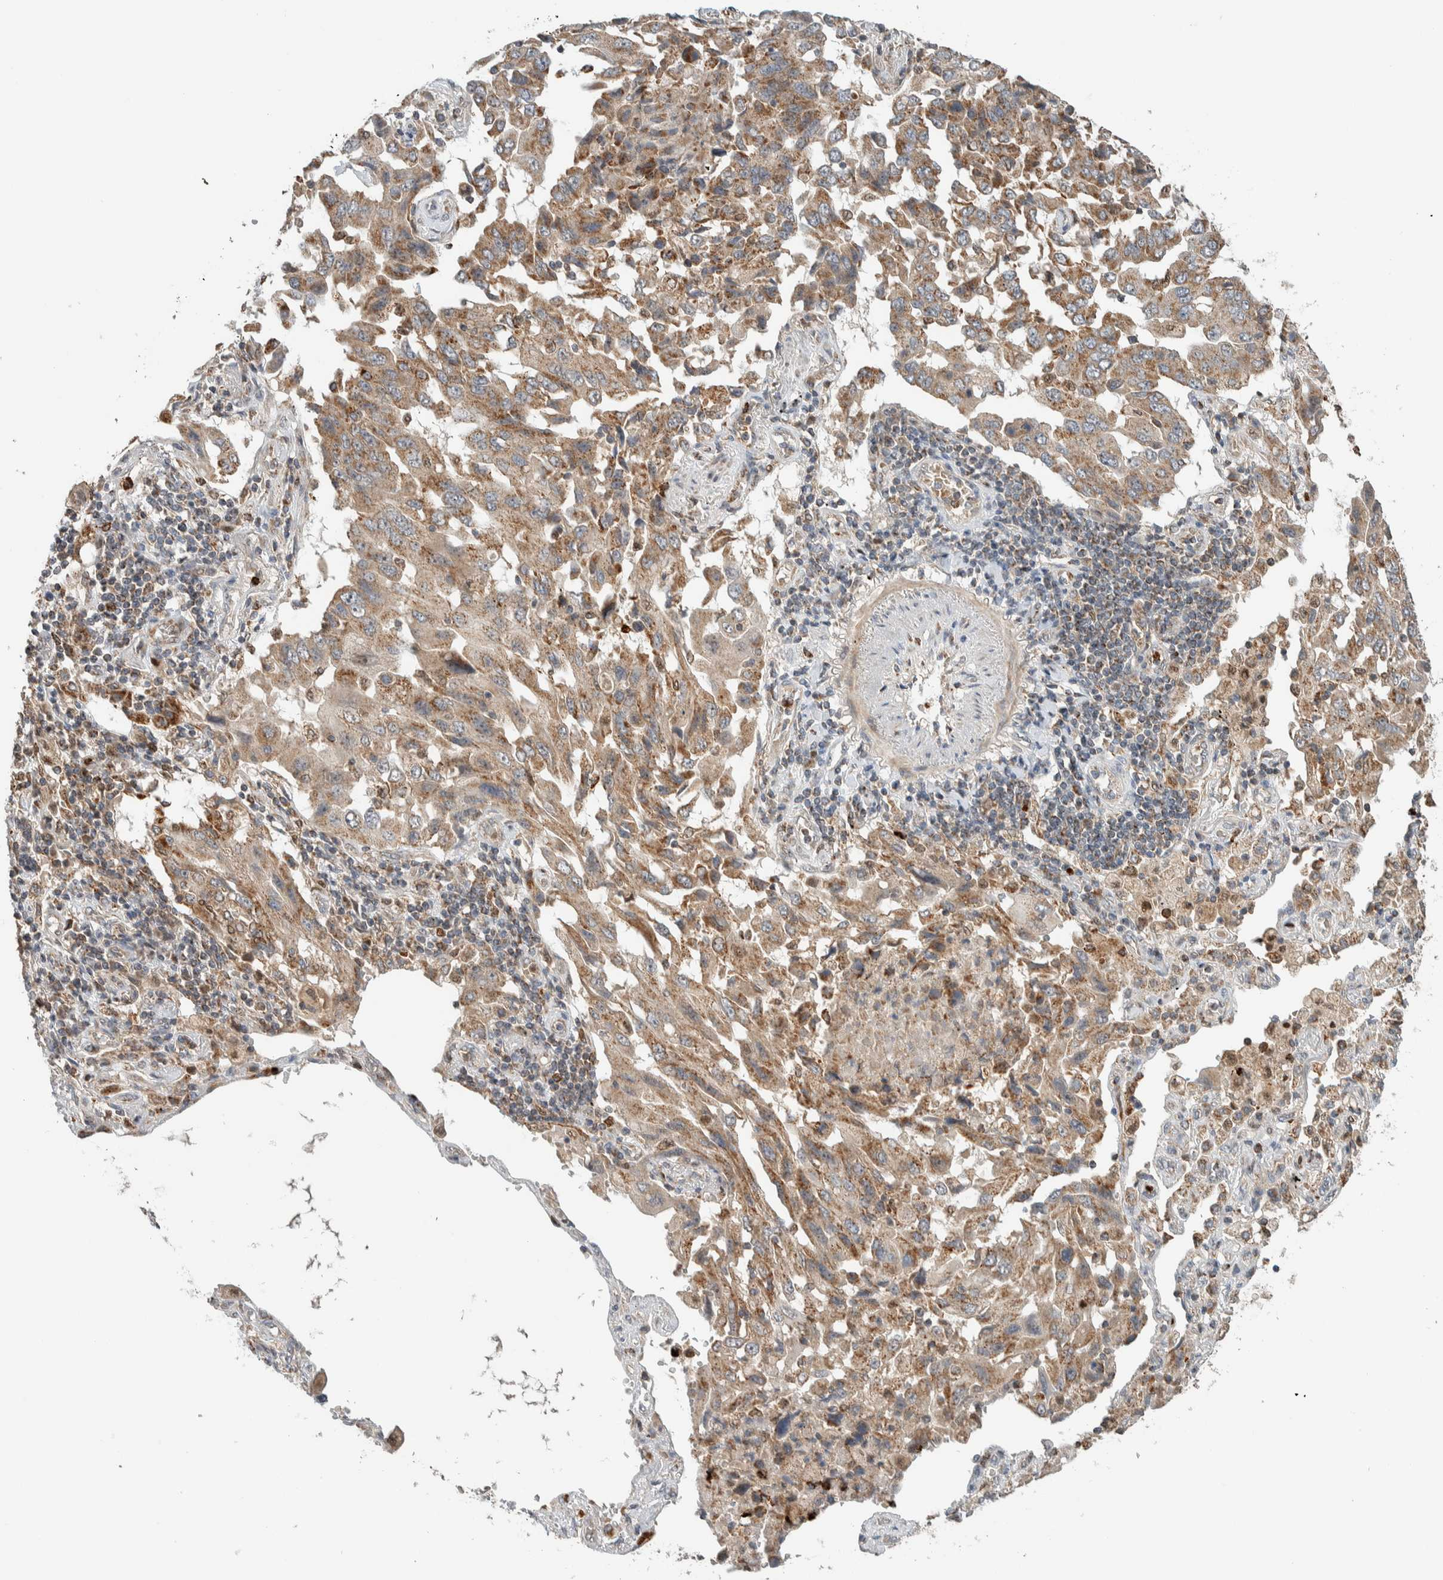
{"staining": {"intensity": "weak", "quantity": ">75%", "location": "cytoplasmic/membranous"}, "tissue": "lung cancer", "cell_type": "Tumor cells", "image_type": "cancer", "snomed": [{"axis": "morphology", "description": "Adenocarcinoma, NOS"}, {"axis": "topography", "description": "Lung"}], "caption": "Immunohistochemical staining of human lung cancer displays low levels of weak cytoplasmic/membranous protein staining in approximately >75% of tumor cells. Immunohistochemistry stains the protein in brown and the nuclei are stained blue.", "gene": "VPS53", "patient": {"sex": "female", "age": 65}}